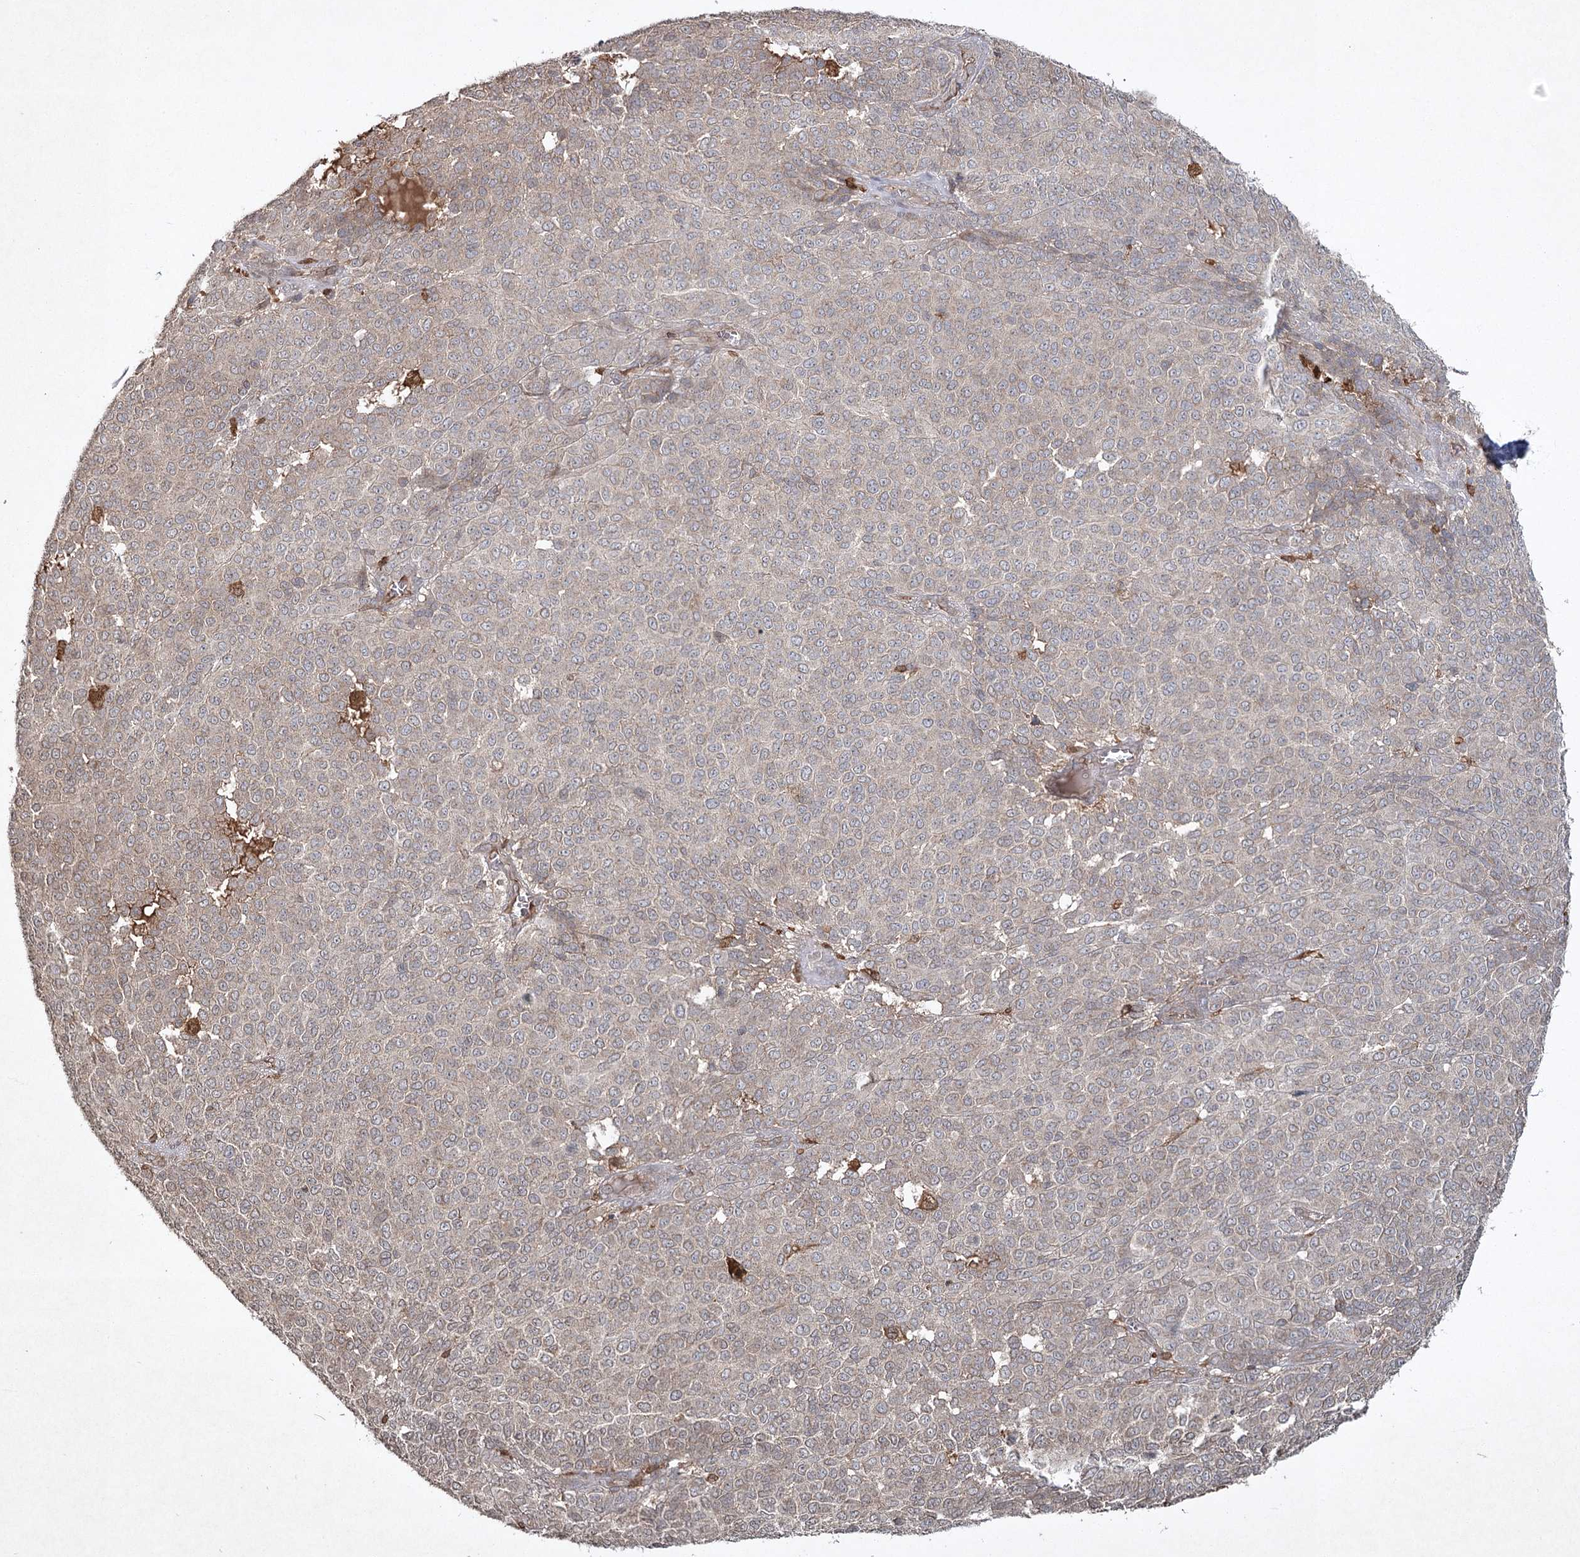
{"staining": {"intensity": "negative", "quantity": "none", "location": "none"}, "tissue": "melanoma", "cell_type": "Tumor cells", "image_type": "cancer", "snomed": [{"axis": "morphology", "description": "Malignant melanoma, NOS"}, {"axis": "topography", "description": "Skin"}], "caption": "IHC histopathology image of neoplastic tissue: human malignant melanoma stained with DAB (3,3'-diaminobenzidine) displays no significant protein expression in tumor cells.", "gene": "CYP2B6", "patient": {"sex": "male", "age": 49}}